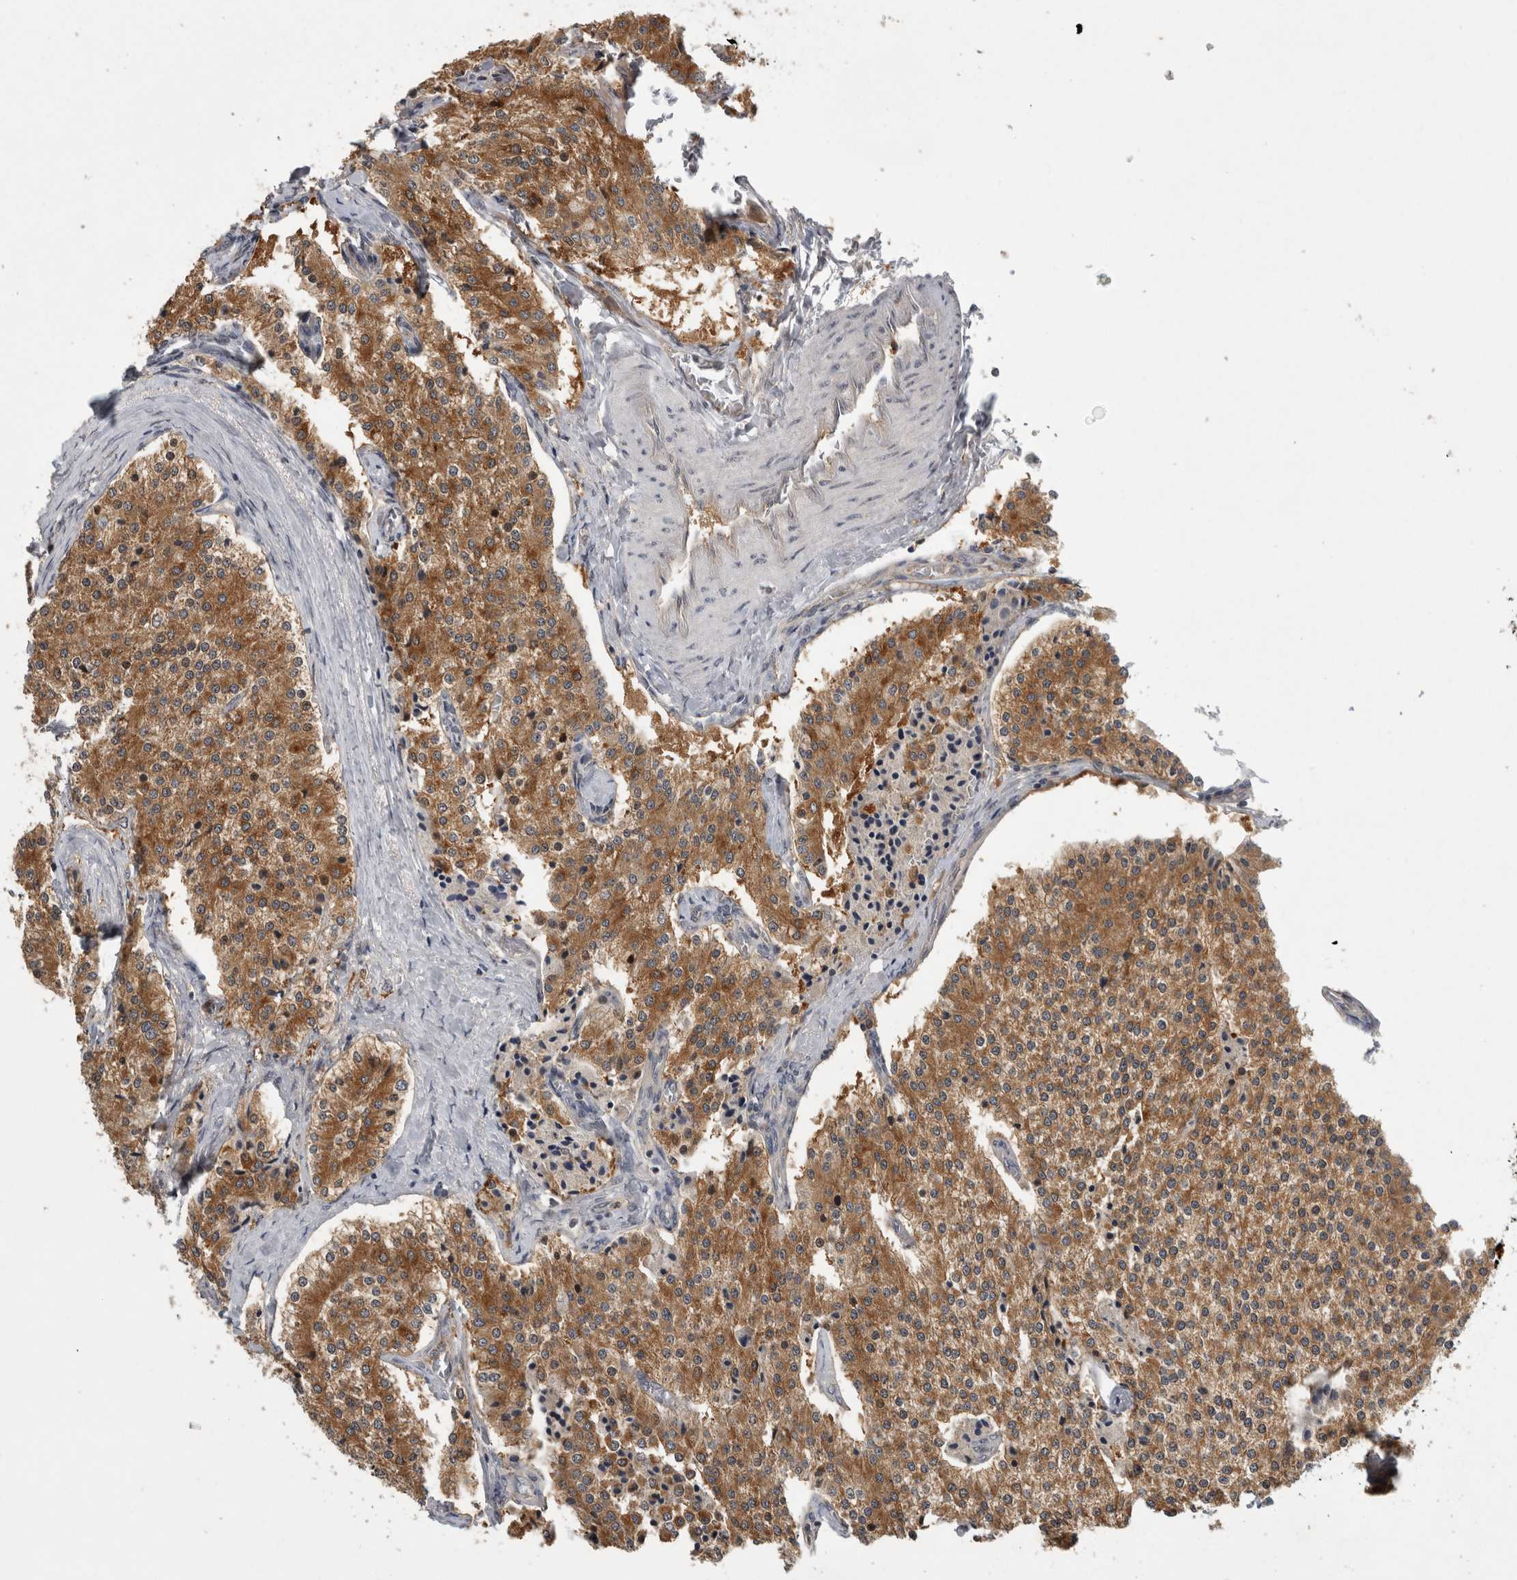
{"staining": {"intensity": "moderate", "quantity": ">75%", "location": "cytoplasmic/membranous"}, "tissue": "carcinoid", "cell_type": "Tumor cells", "image_type": "cancer", "snomed": [{"axis": "morphology", "description": "Carcinoid, malignant, NOS"}, {"axis": "topography", "description": "Colon"}], "caption": "Moderate cytoplasmic/membranous staining is appreciated in approximately >75% of tumor cells in carcinoid. (Brightfield microscopy of DAB IHC at high magnification).", "gene": "TRMT61B", "patient": {"sex": "female", "age": 52}}